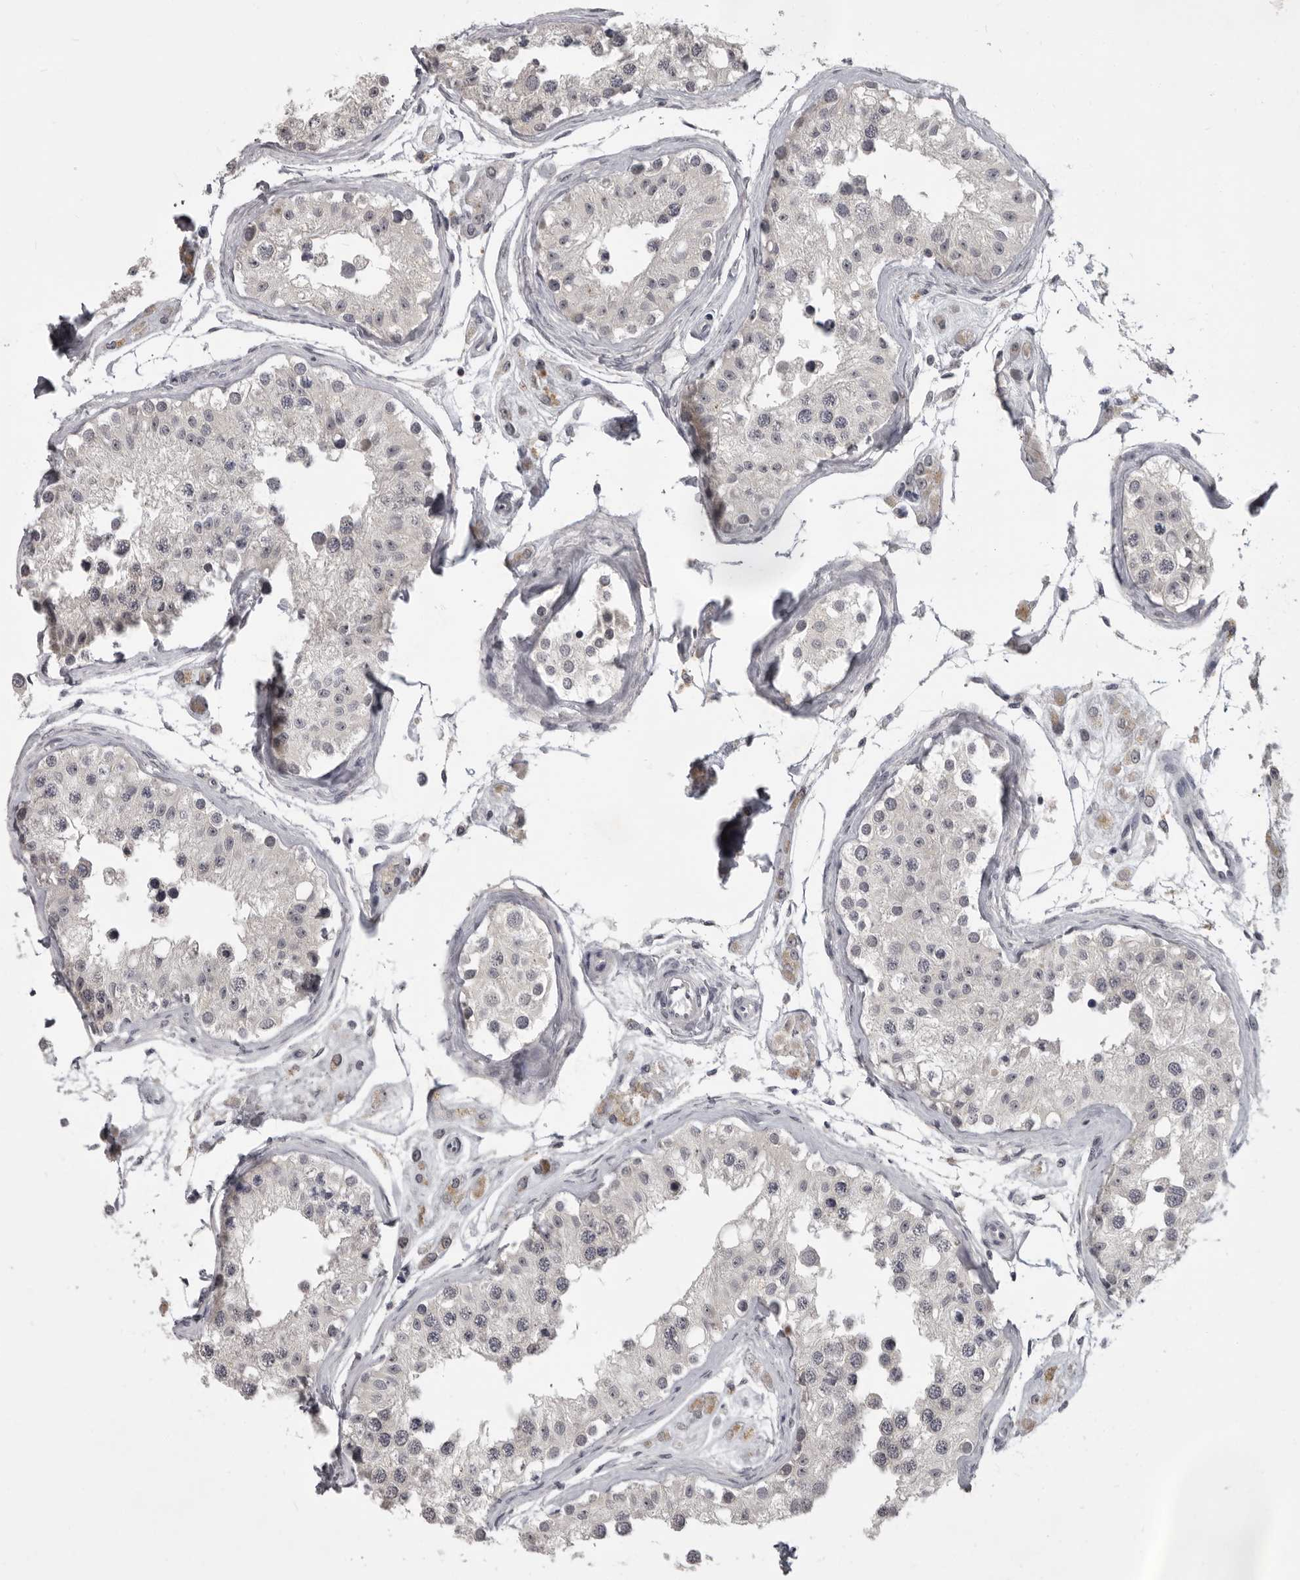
{"staining": {"intensity": "weak", "quantity": "<25%", "location": "nuclear"}, "tissue": "testis", "cell_type": "Cells in seminiferous ducts", "image_type": "normal", "snomed": [{"axis": "morphology", "description": "Normal tissue, NOS"}, {"axis": "morphology", "description": "Adenocarcinoma, metastatic, NOS"}, {"axis": "topography", "description": "Testis"}], "caption": "This is a micrograph of immunohistochemistry staining of unremarkable testis, which shows no expression in cells in seminiferous ducts.", "gene": "MRTO4", "patient": {"sex": "male", "age": 26}}